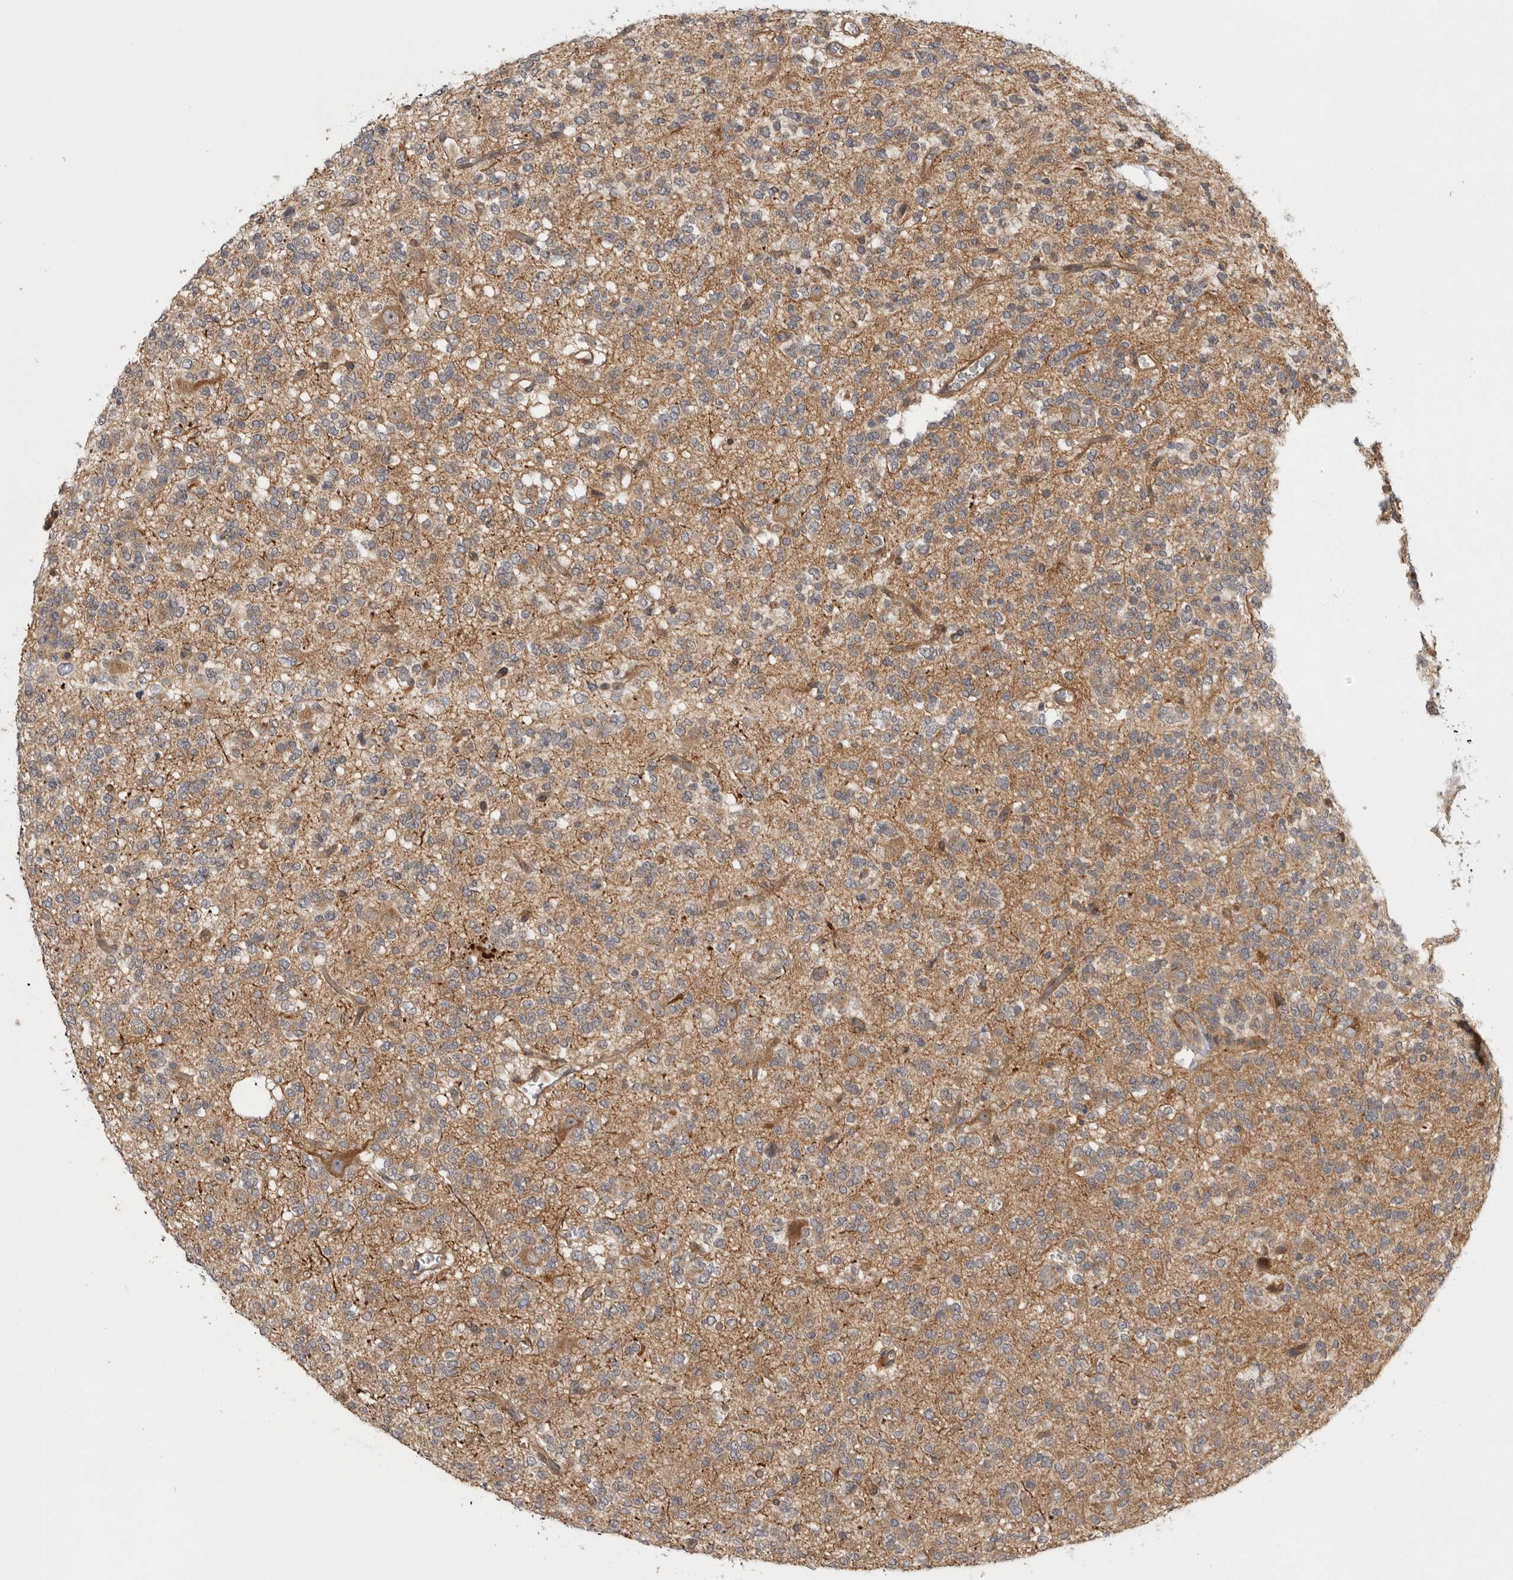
{"staining": {"intensity": "weak", "quantity": ">75%", "location": "cytoplasmic/membranous"}, "tissue": "glioma", "cell_type": "Tumor cells", "image_type": "cancer", "snomed": [{"axis": "morphology", "description": "Glioma, malignant, Low grade"}, {"axis": "topography", "description": "Brain"}], "caption": "Protein expression analysis of glioma demonstrates weak cytoplasmic/membranous positivity in approximately >75% of tumor cells. Nuclei are stained in blue.", "gene": "CUEDC1", "patient": {"sex": "male", "age": 38}}